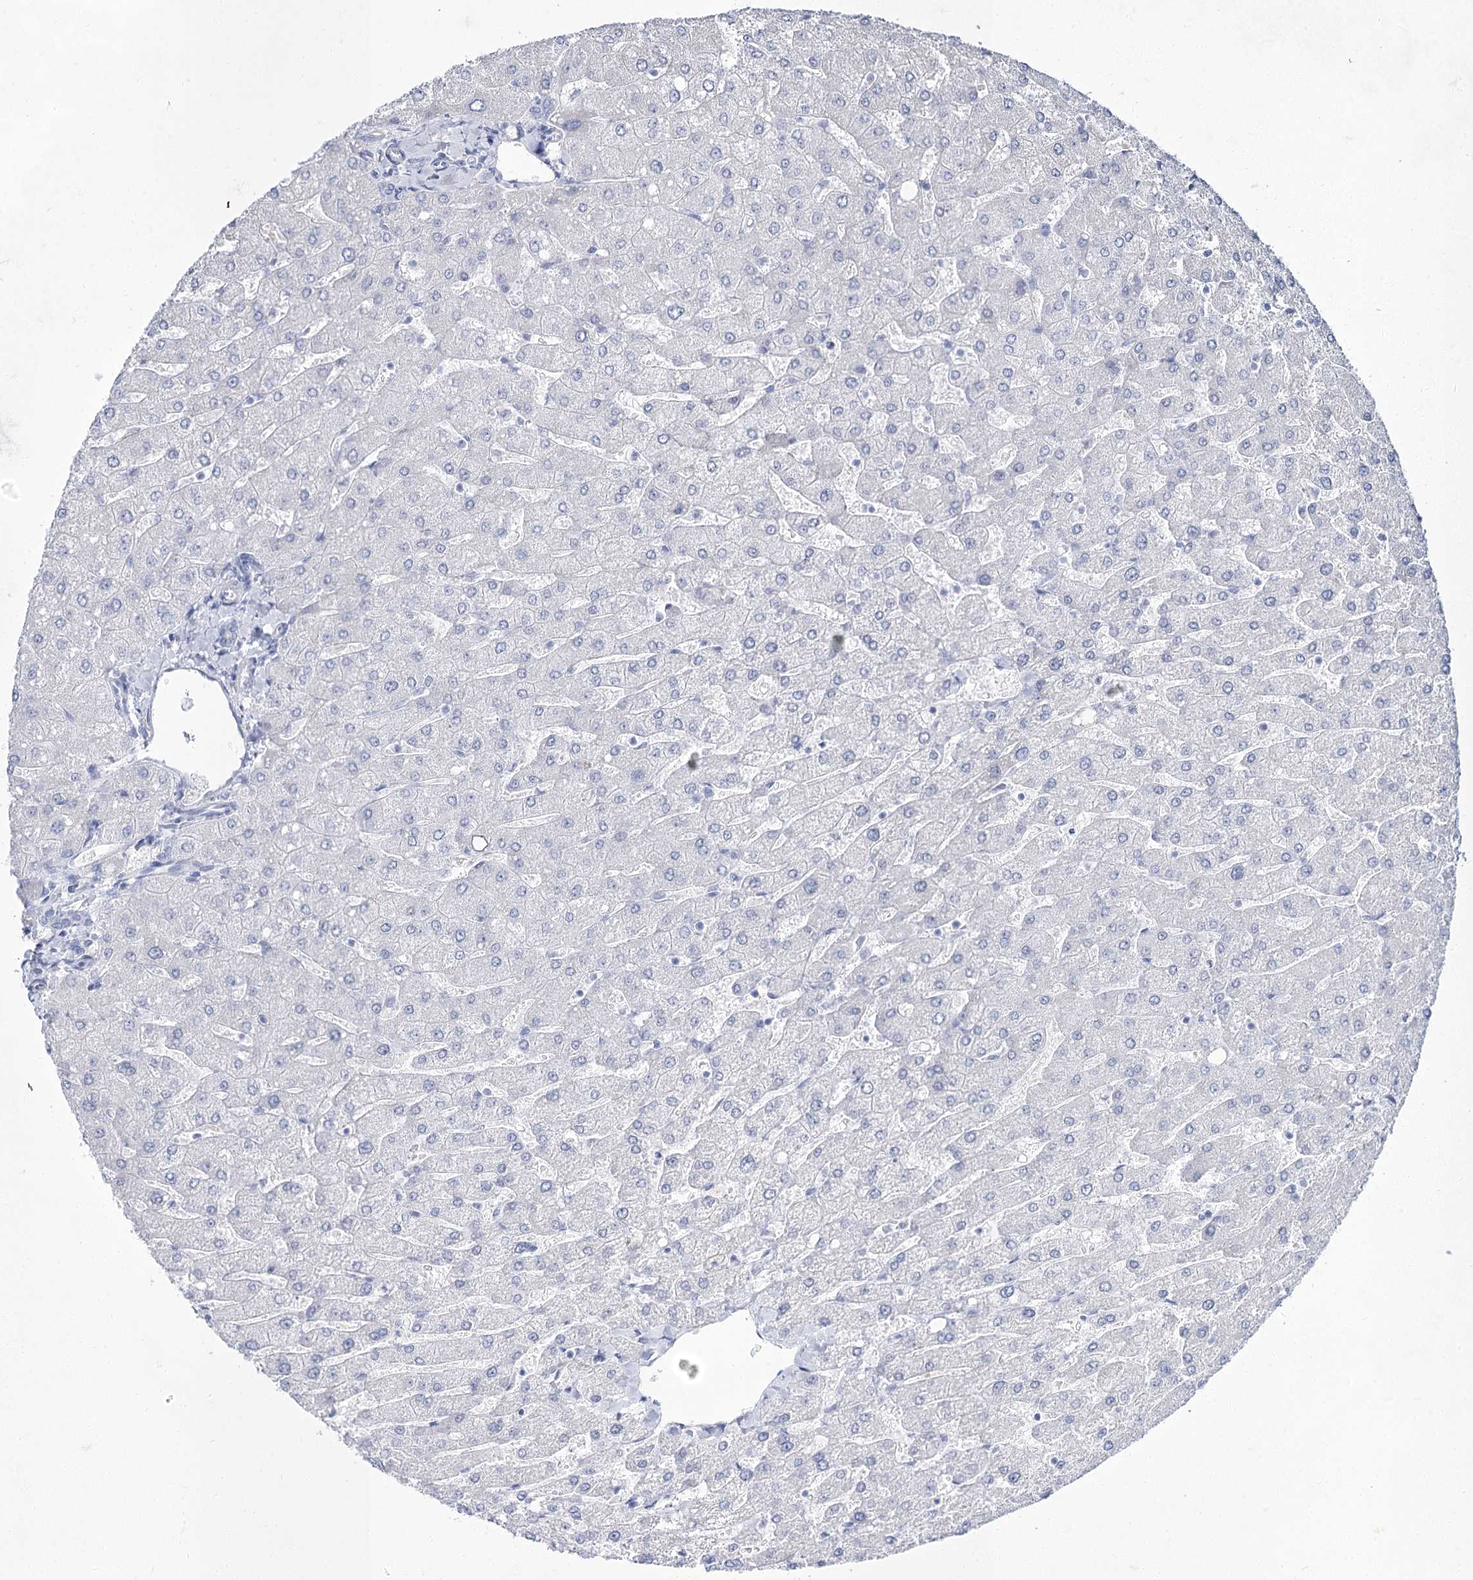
{"staining": {"intensity": "negative", "quantity": "none", "location": "none"}, "tissue": "liver", "cell_type": "Cholangiocytes", "image_type": "normal", "snomed": [{"axis": "morphology", "description": "Normal tissue, NOS"}, {"axis": "topography", "description": "Liver"}], "caption": "Immunohistochemistry (IHC) photomicrograph of normal liver: liver stained with DAB reveals no significant protein expression in cholangiocytes.", "gene": "ACRV1", "patient": {"sex": "male", "age": 55}}